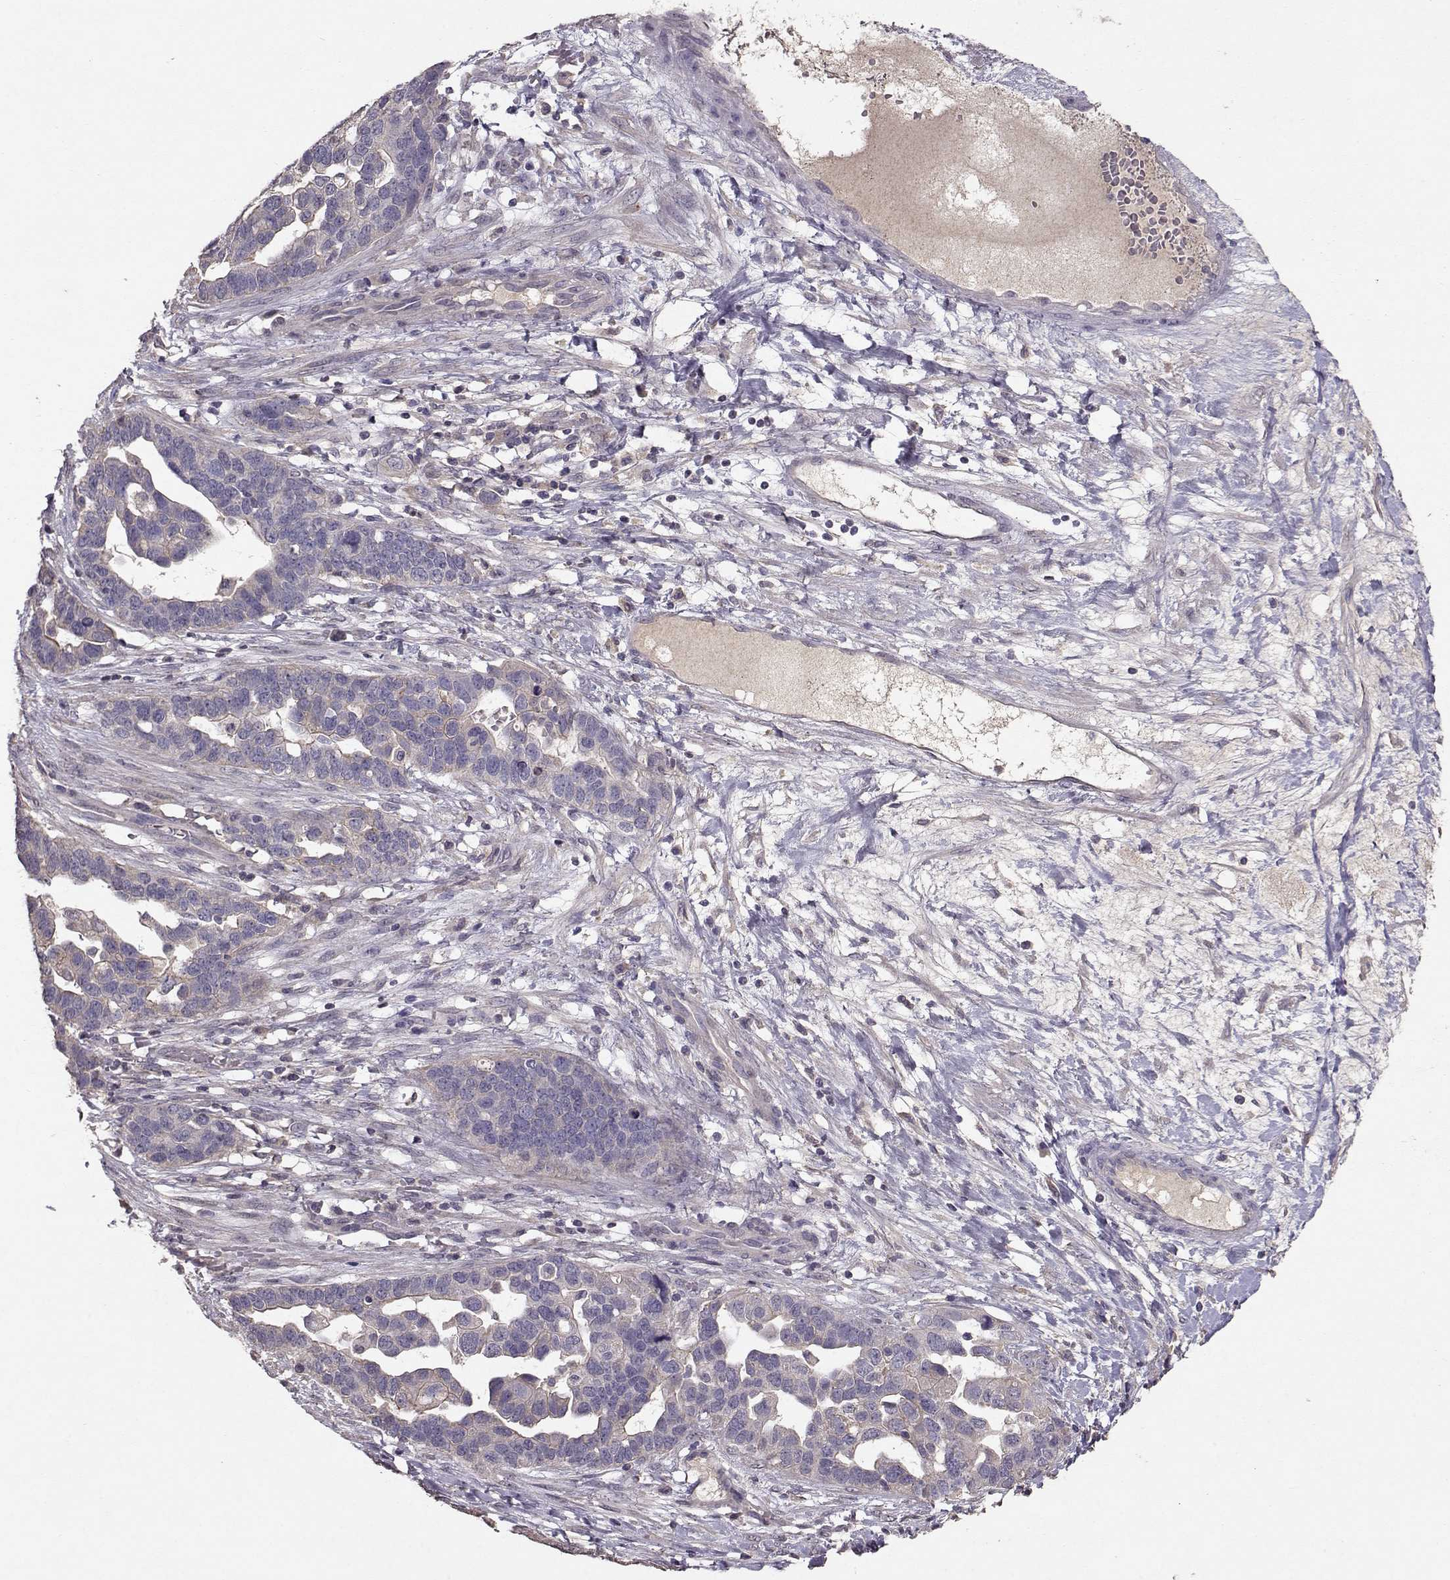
{"staining": {"intensity": "negative", "quantity": "none", "location": "none"}, "tissue": "ovarian cancer", "cell_type": "Tumor cells", "image_type": "cancer", "snomed": [{"axis": "morphology", "description": "Cystadenocarcinoma, serous, NOS"}, {"axis": "topography", "description": "Ovary"}], "caption": "Tumor cells are negative for brown protein staining in ovarian cancer (serous cystadenocarcinoma). Nuclei are stained in blue.", "gene": "PMCH", "patient": {"sex": "female", "age": 54}}